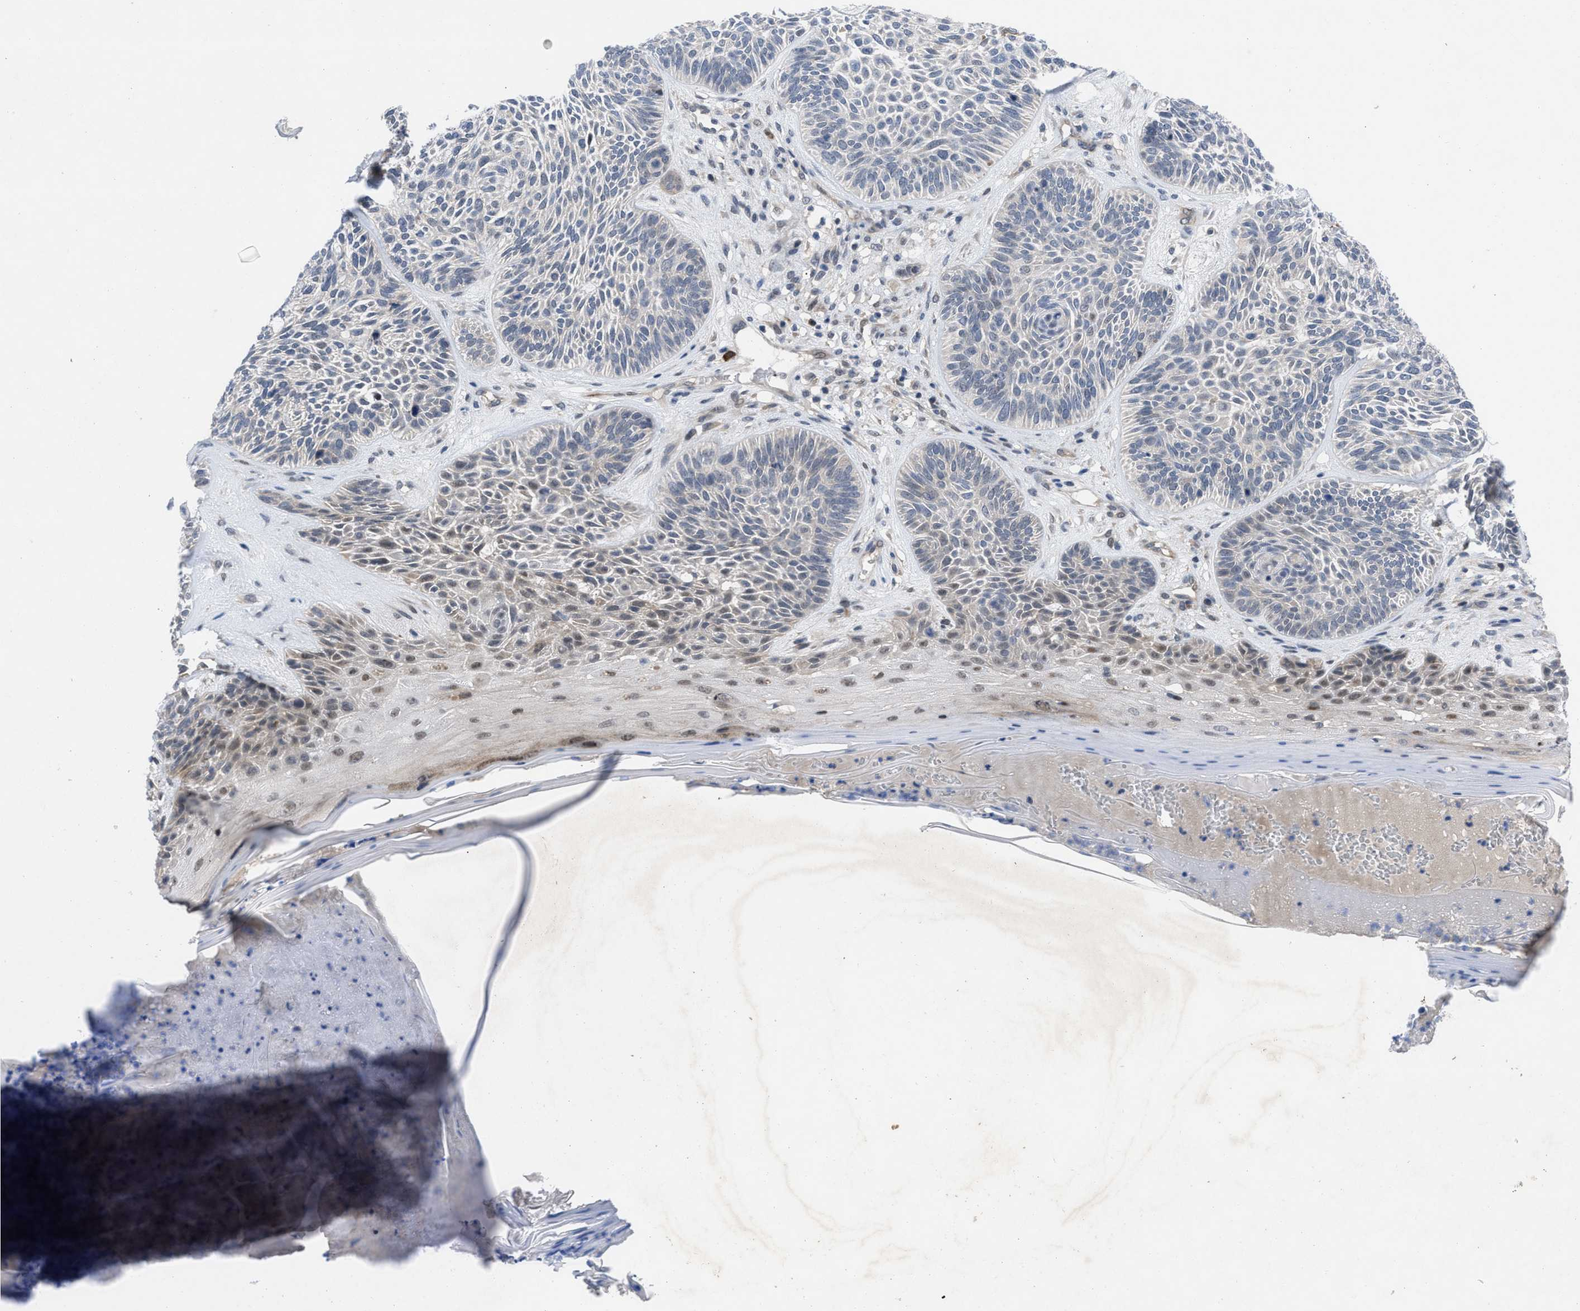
{"staining": {"intensity": "negative", "quantity": "none", "location": "none"}, "tissue": "skin cancer", "cell_type": "Tumor cells", "image_type": "cancer", "snomed": [{"axis": "morphology", "description": "Basal cell carcinoma"}, {"axis": "topography", "description": "Skin"}], "caption": "Tumor cells are negative for protein expression in human skin basal cell carcinoma. (DAB IHC, high magnification).", "gene": "IL17RE", "patient": {"sex": "male", "age": 55}}